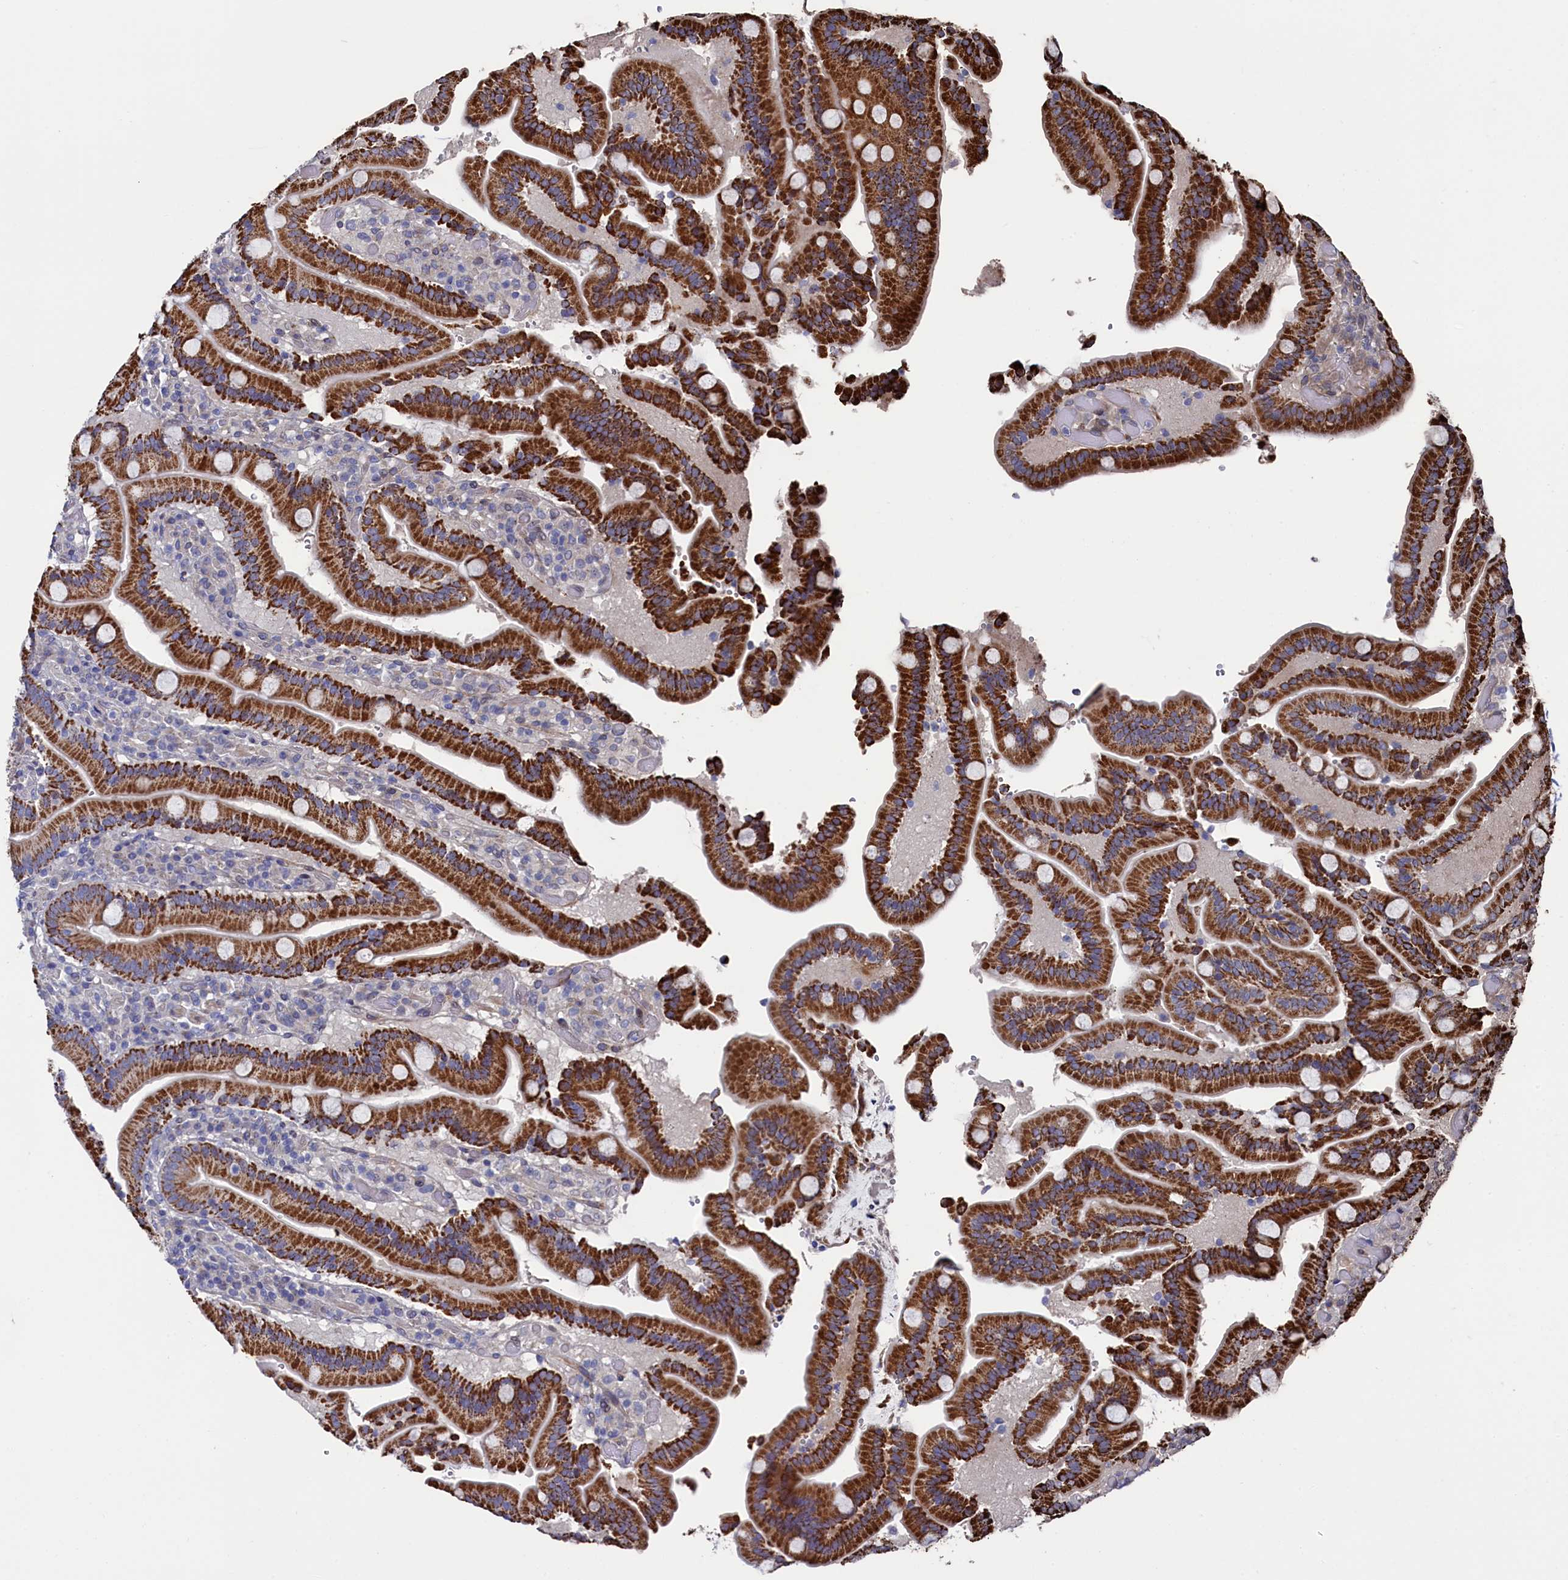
{"staining": {"intensity": "strong", "quantity": ">75%", "location": "cytoplasmic/membranous"}, "tissue": "duodenum", "cell_type": "Glandular cells", "image_type": "normal", "snomed": [{"axis": "morphology", "description": "Normal tissue, NOS"}, {"axis": "topography", "description": "Duodenum"}], "caption": "This photomicrograph reveals unremarkable duodenum stained with immunohistochemistry to label a protein in brown. The cytoplasmic/membranous of glandular cells show strong positivity for the protein. Nuclei are counter-stained blue.", "gene": "ZNF891", "patient": {"sex": "female", "age": 62}}